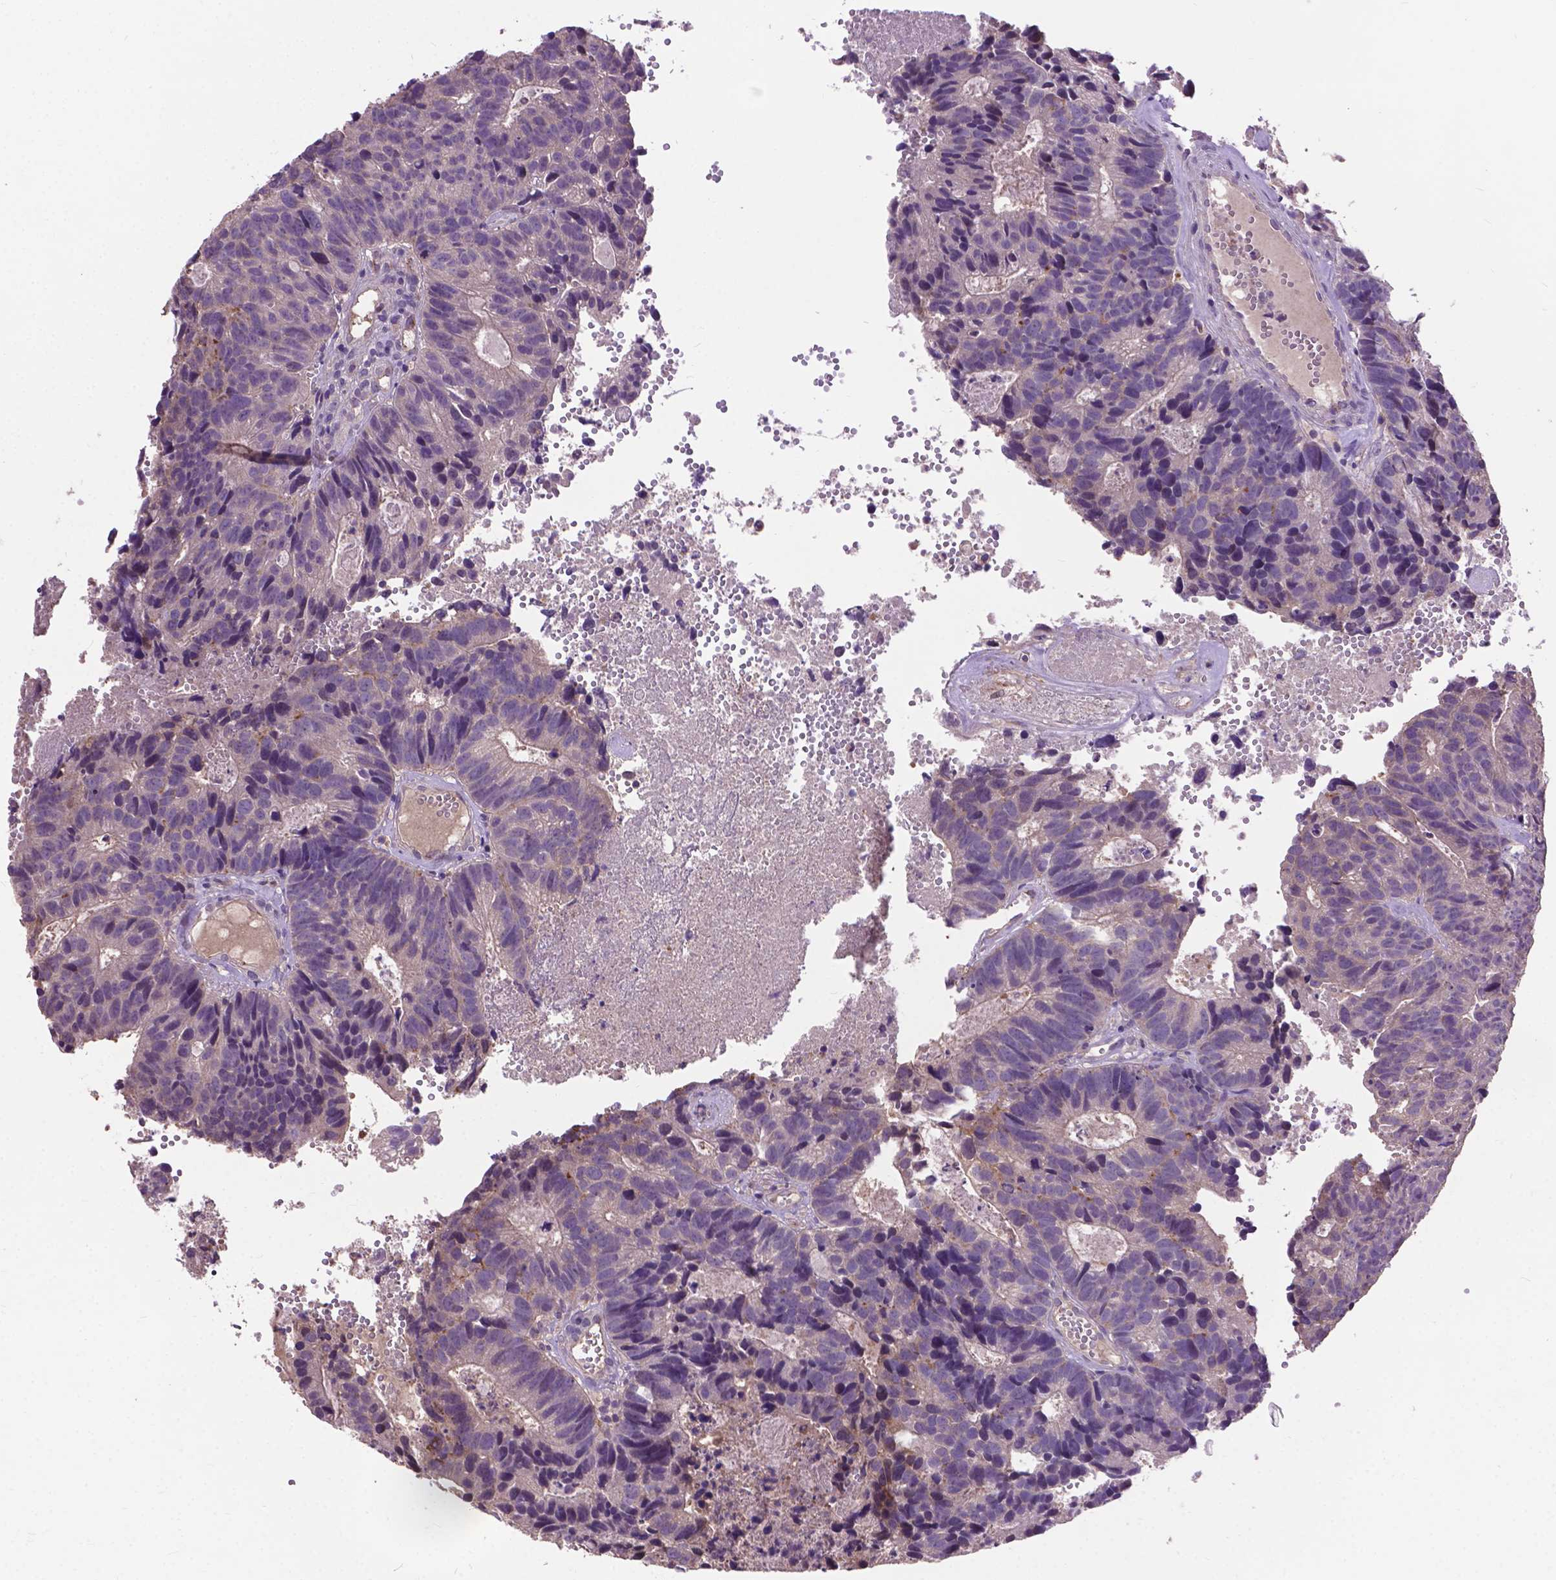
{"staining": {"intensity": "moderate", "quantity": "<25%", "location": "cytoplasmic/membranous"}, "tissue": "head and neck cancer", "cell_type": "Tumor cells", "image_type": "cancer", "snomed": [{"axis": "morphology", "description": "Adenocarcinoma, NOS"}, {"axis": "topography", "description": "Head-Neck"}], "caption": "IHC photomicrograph of neoplastic tissue: human head and neck adenocarcinoma stained using immunohistochemistry exhibits low levels of moderate protein expression localized specifically in the cytoplasmic/membranous of tumor cells, appearing as a cytoplasmic/membranous brown color.", "gene": "ZNF337", "patient": {"sex": "male", "age": 62}}